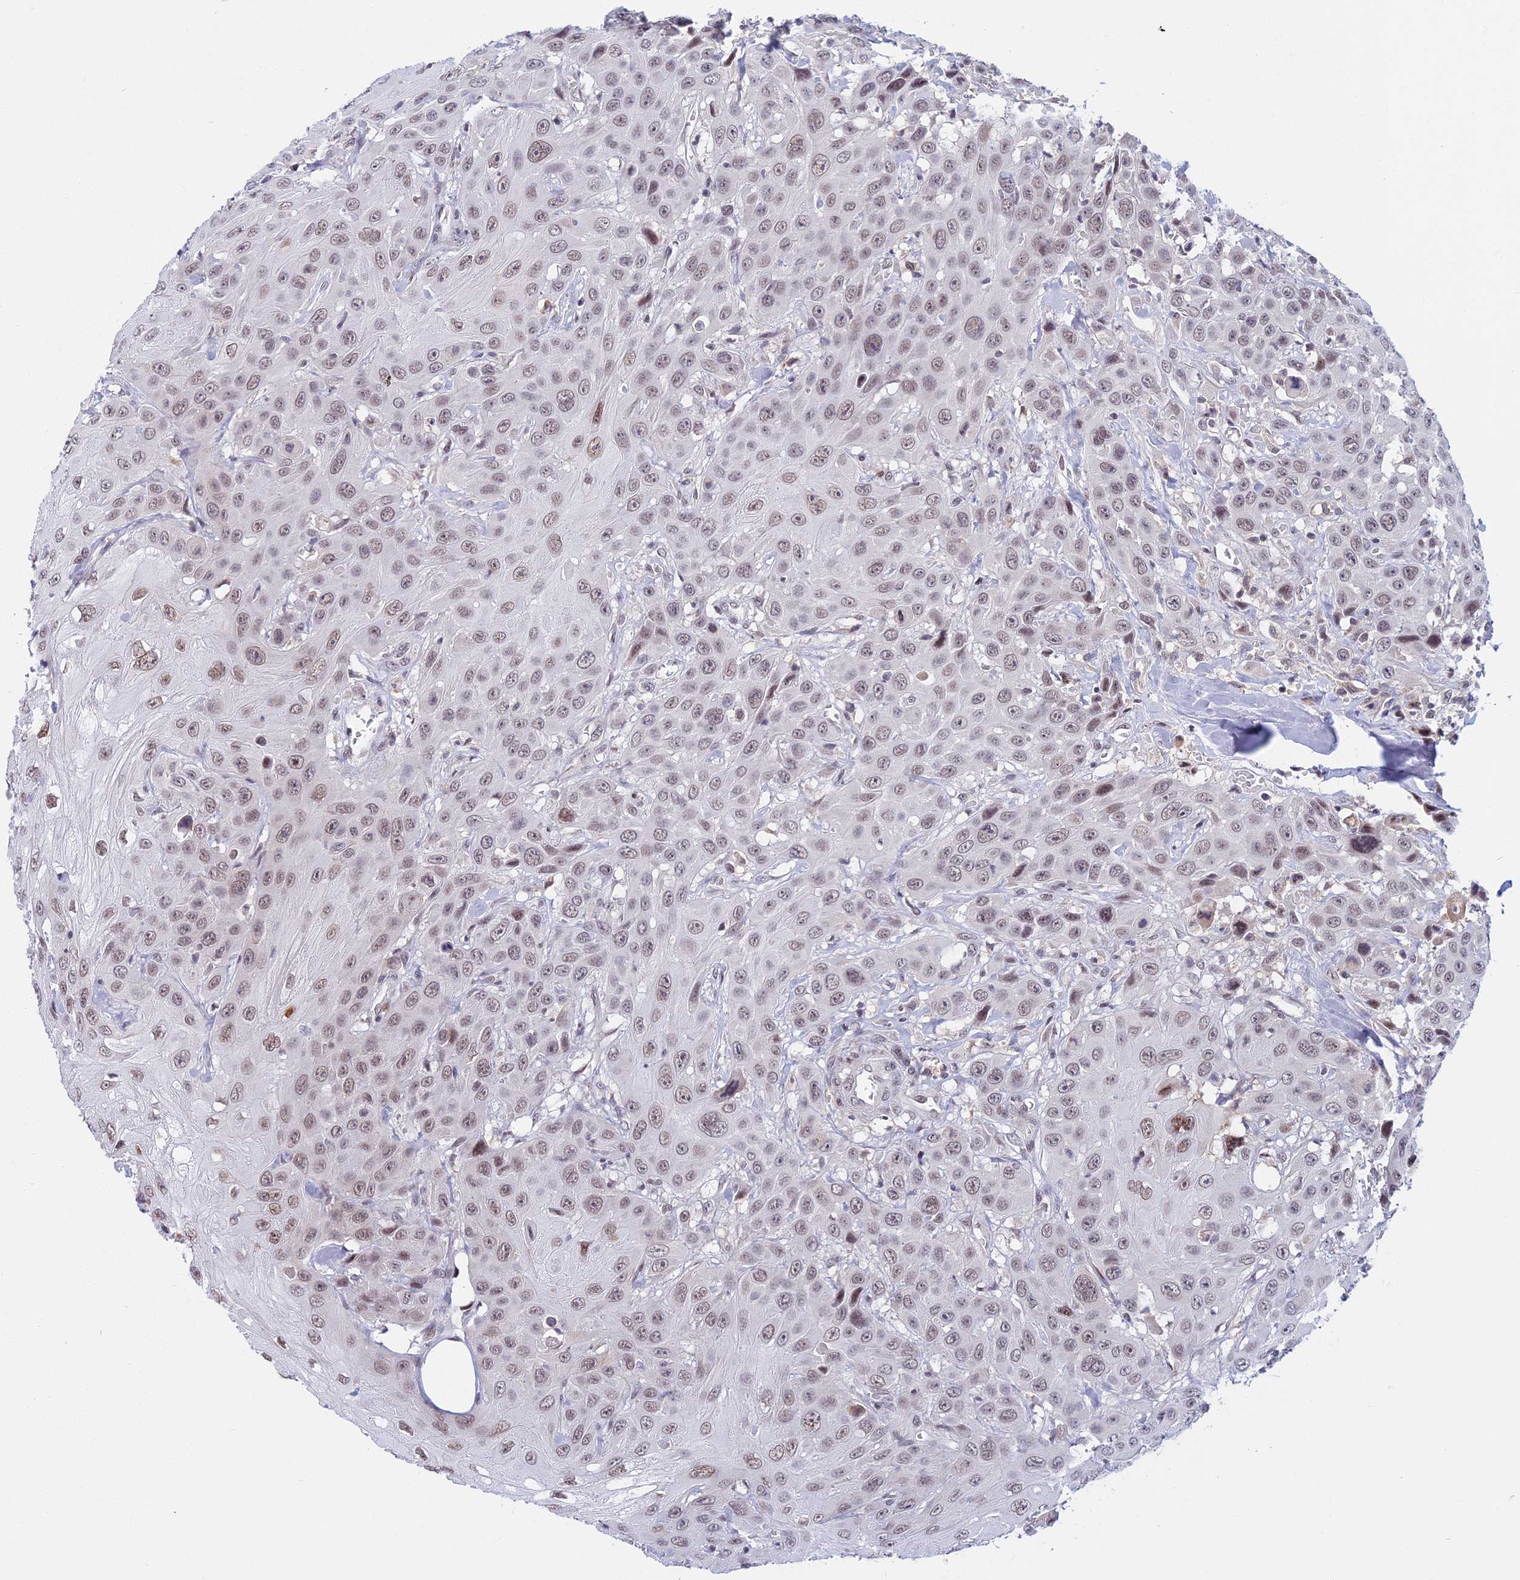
{"staining": {"intensity": "weak", "quantity": ">75%", "location": "nuclear"}, "tissue": "head and neck cancer", "cell_type": "Tumor cells", "image_type": "cancer", "snomed": [{"axis": "morphology", "description": "Squamous cell carcinoma, NOS"}, {"axis": "topography", "description": "Head-Neck"}], "caption": "Squamous cell carcinoma (head and neck) tissue exhibits weak nuclear expression in approximately >75% of tumor cells, visualized by immunohistochemistry. (DAB (3,3'-diaminobenzidine) = brown stain, brightfield microscopy at high magnification).", "gene": "CDC7", "patient": {"sex": "male", "age": 81}}